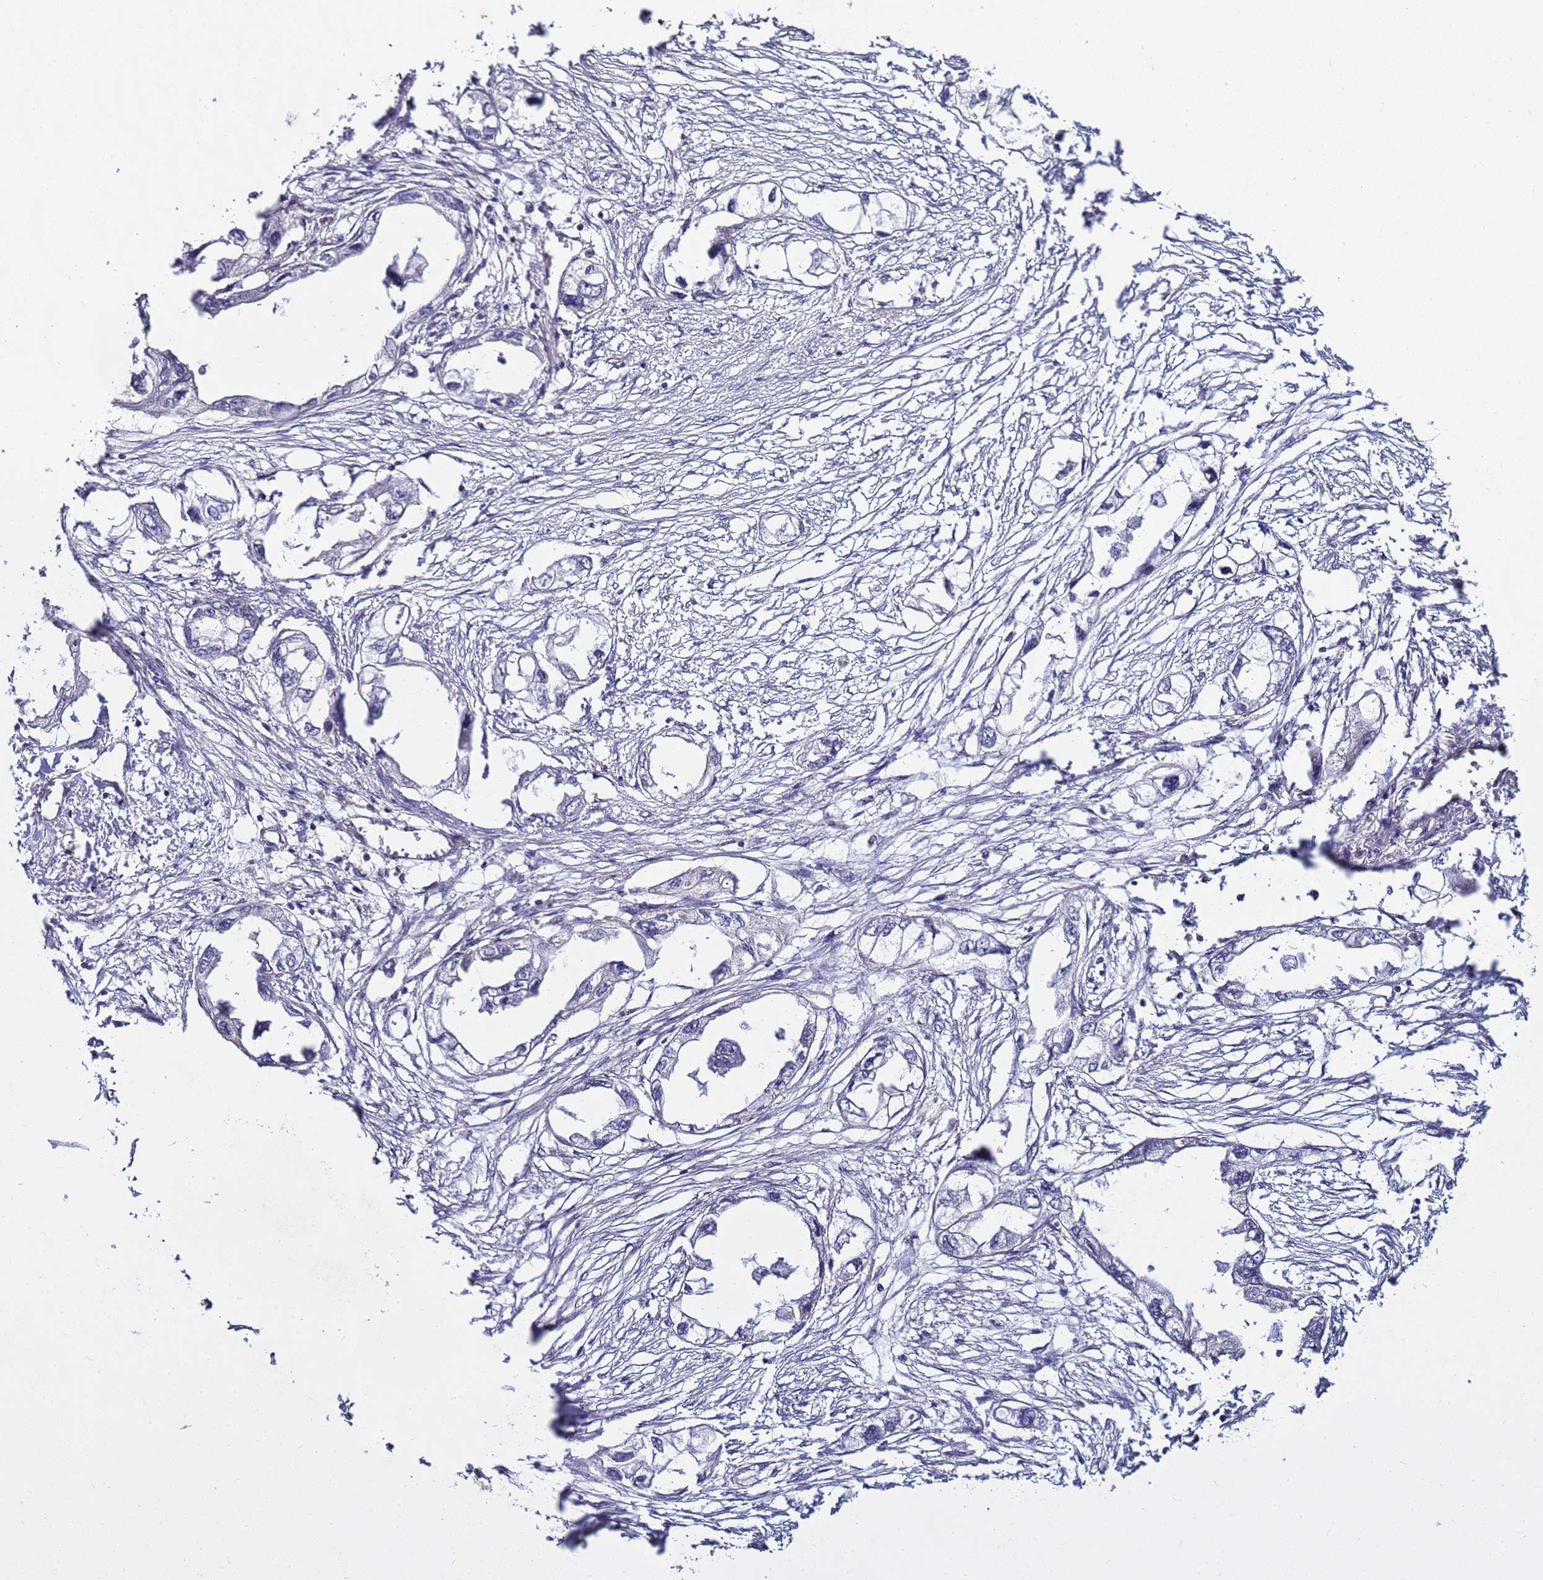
{"staining": {"intensity": "negative", "quantity": "none", "location": "none"}, "tissue": "endometrial cancer", "cell_type": "Tumor cells", "image_type": "cancer", "snomed": [{"axis": "morphology", "description": "Adenocarcinoma, NOS"}, {"axis": "morphology", "description": "Adenocarcinoma, metastatic, NOS"}, {"axis": "topography", "description": "Adipose tissue"}, {"axis": "topography", "description": "Endometrium"}], "caption": "This is an immunohistochemistry (IHC) image of endometrial cancer (metastatic adenocarcinoma). There is no expression in tumor cells.", "gene": "ENOPH1", "patient": {"sex": "female", "age": 67}}